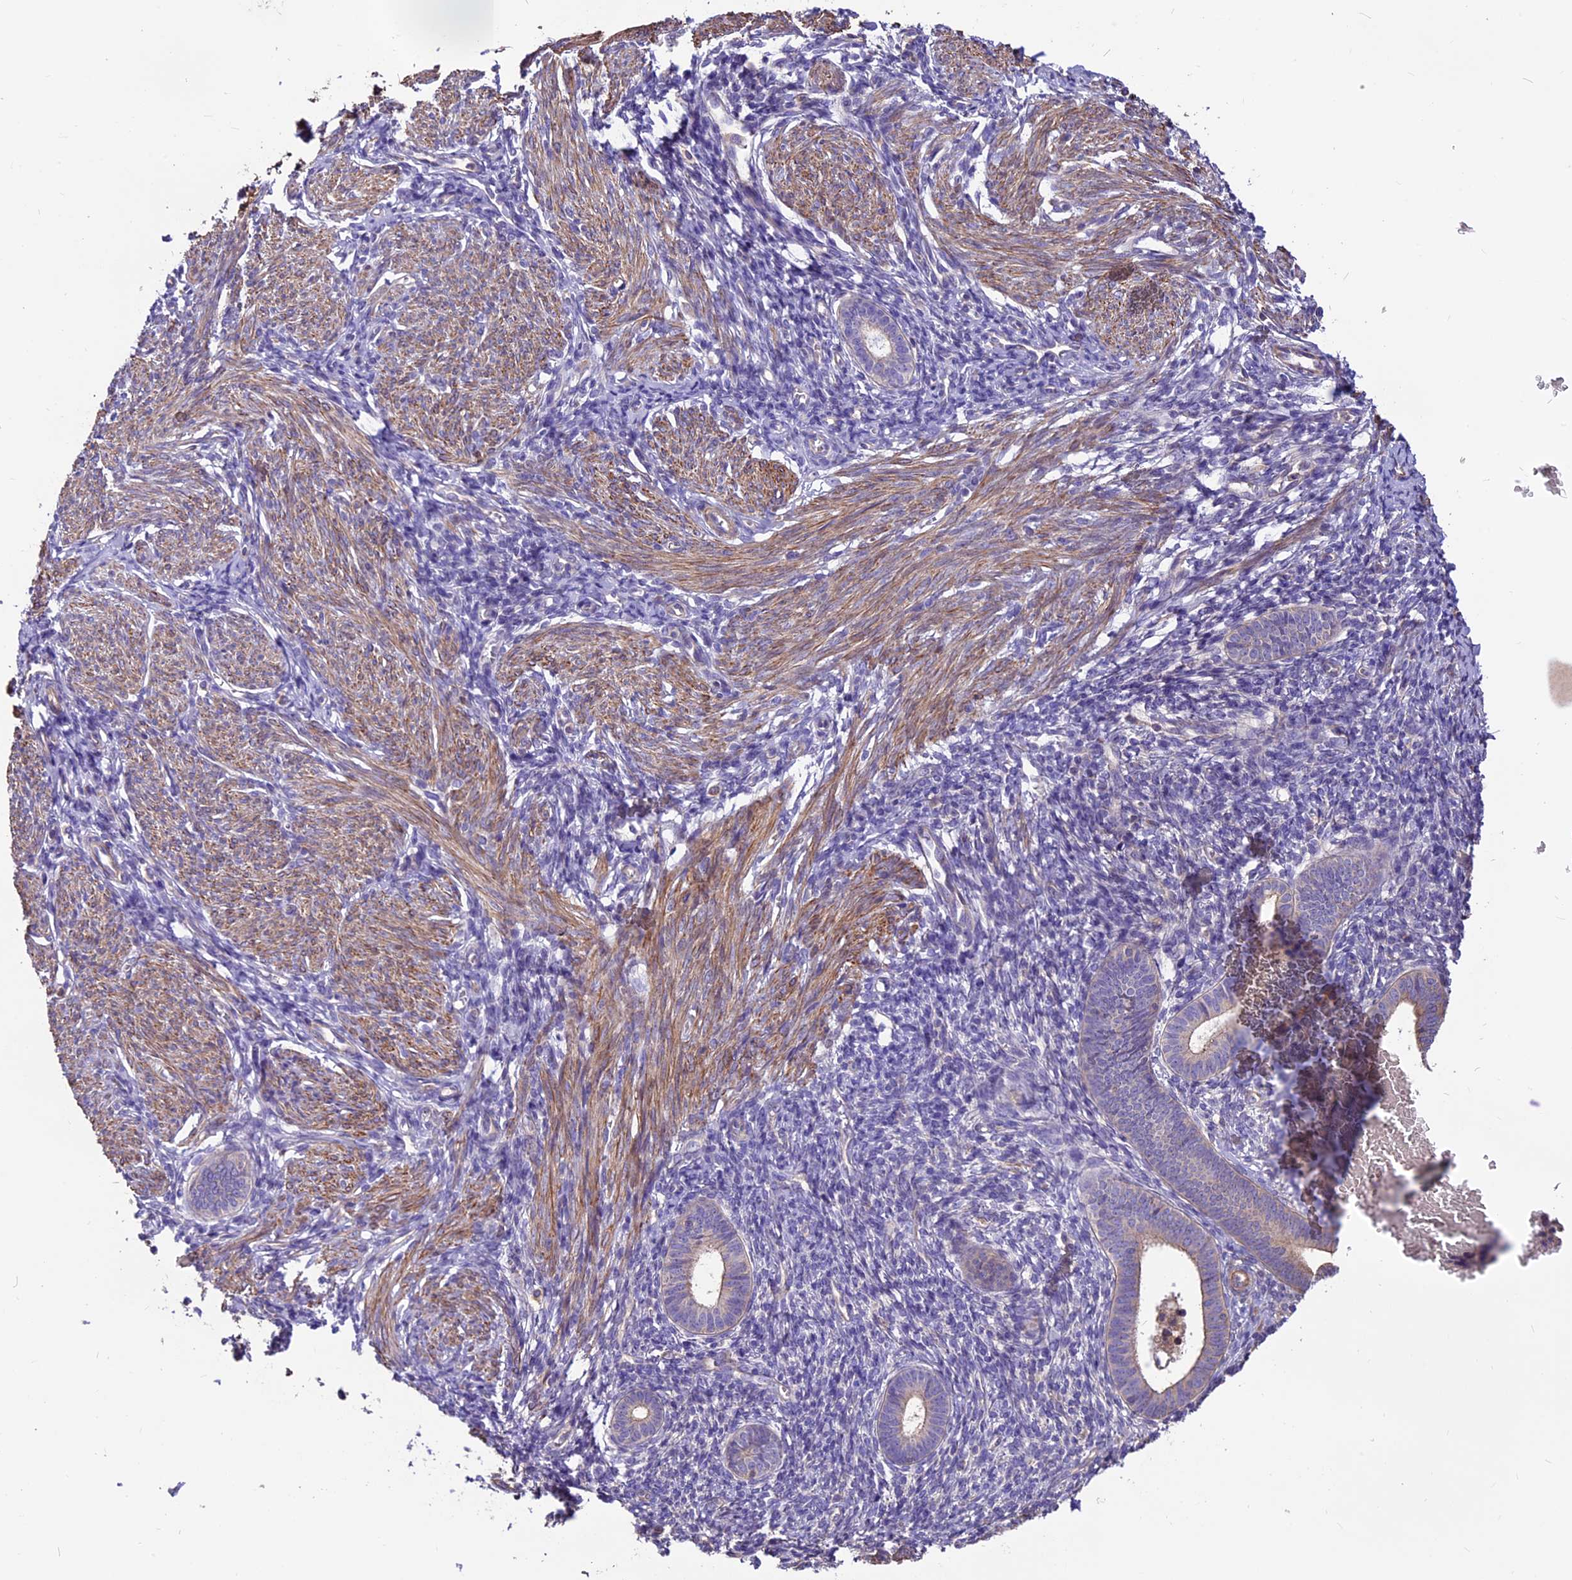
{"staining": {"intensity": "weak", "quantity": "25%-75%", "location": "cytoplasmic/membranous"}, "tissue": "endometrium", "cell_type": "Cells in endometrial stroma", "image_type": "normal", "snomed": [{"axis": "morphology", "description": "Normal tissue, NOS"}, {"axis": "morphology", "description": "Adenocarcinoma, NOS"}, {"axis": "topography", "description": "Endometrium"}], "caption": "The histopathology image exhibits a brown stain indicating the presence of a protein in the cytoplasmic/membranous of cells in endometrial stroma in endometrium. (DAB (3,3'-diaminobenzidine) = brown stain, brightfield microscopy at high magnification).", "gene": "ANO3", "patient": {"sex": "female", "age": 57}}